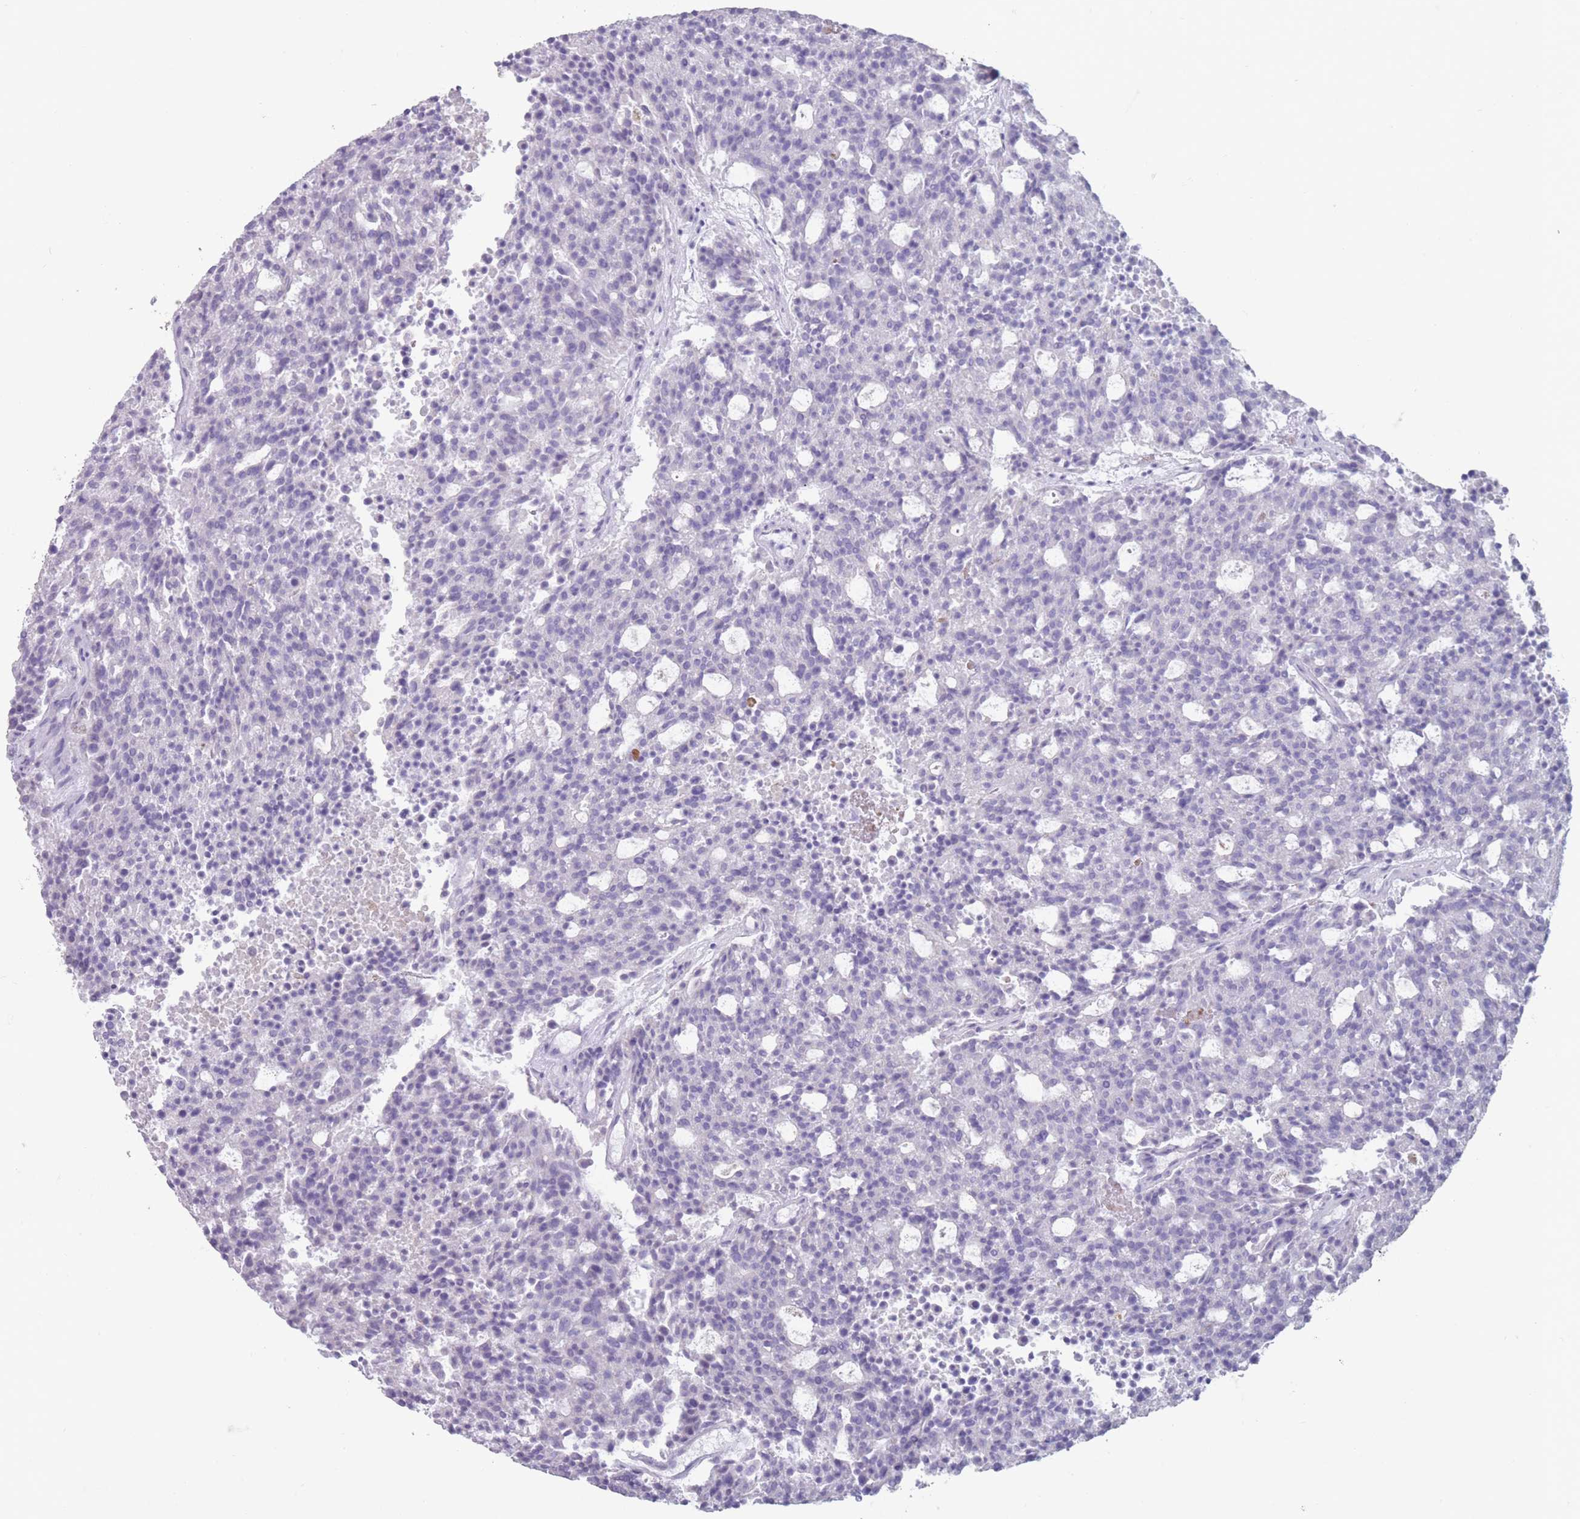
{"staining": {"intensity": "negative", "quantity": "none", "location": "none"}, "tissue": "carcinoid", "cell_type": "Tumor cells", "image_type": "cancer", "snomed": [{"axis": "morphology", "description": "Carcinoid, malignant, NOS"}, {"axis": "topography", "description": "Pancreas"}], "caption": "Immunohistochemistry photomicrograph of human malignant carcinoid stained for a protein (brown), which shows no expression in tumor cells.", "gene": "RHBG", "patient": {"sex": "female", "age": 54}}